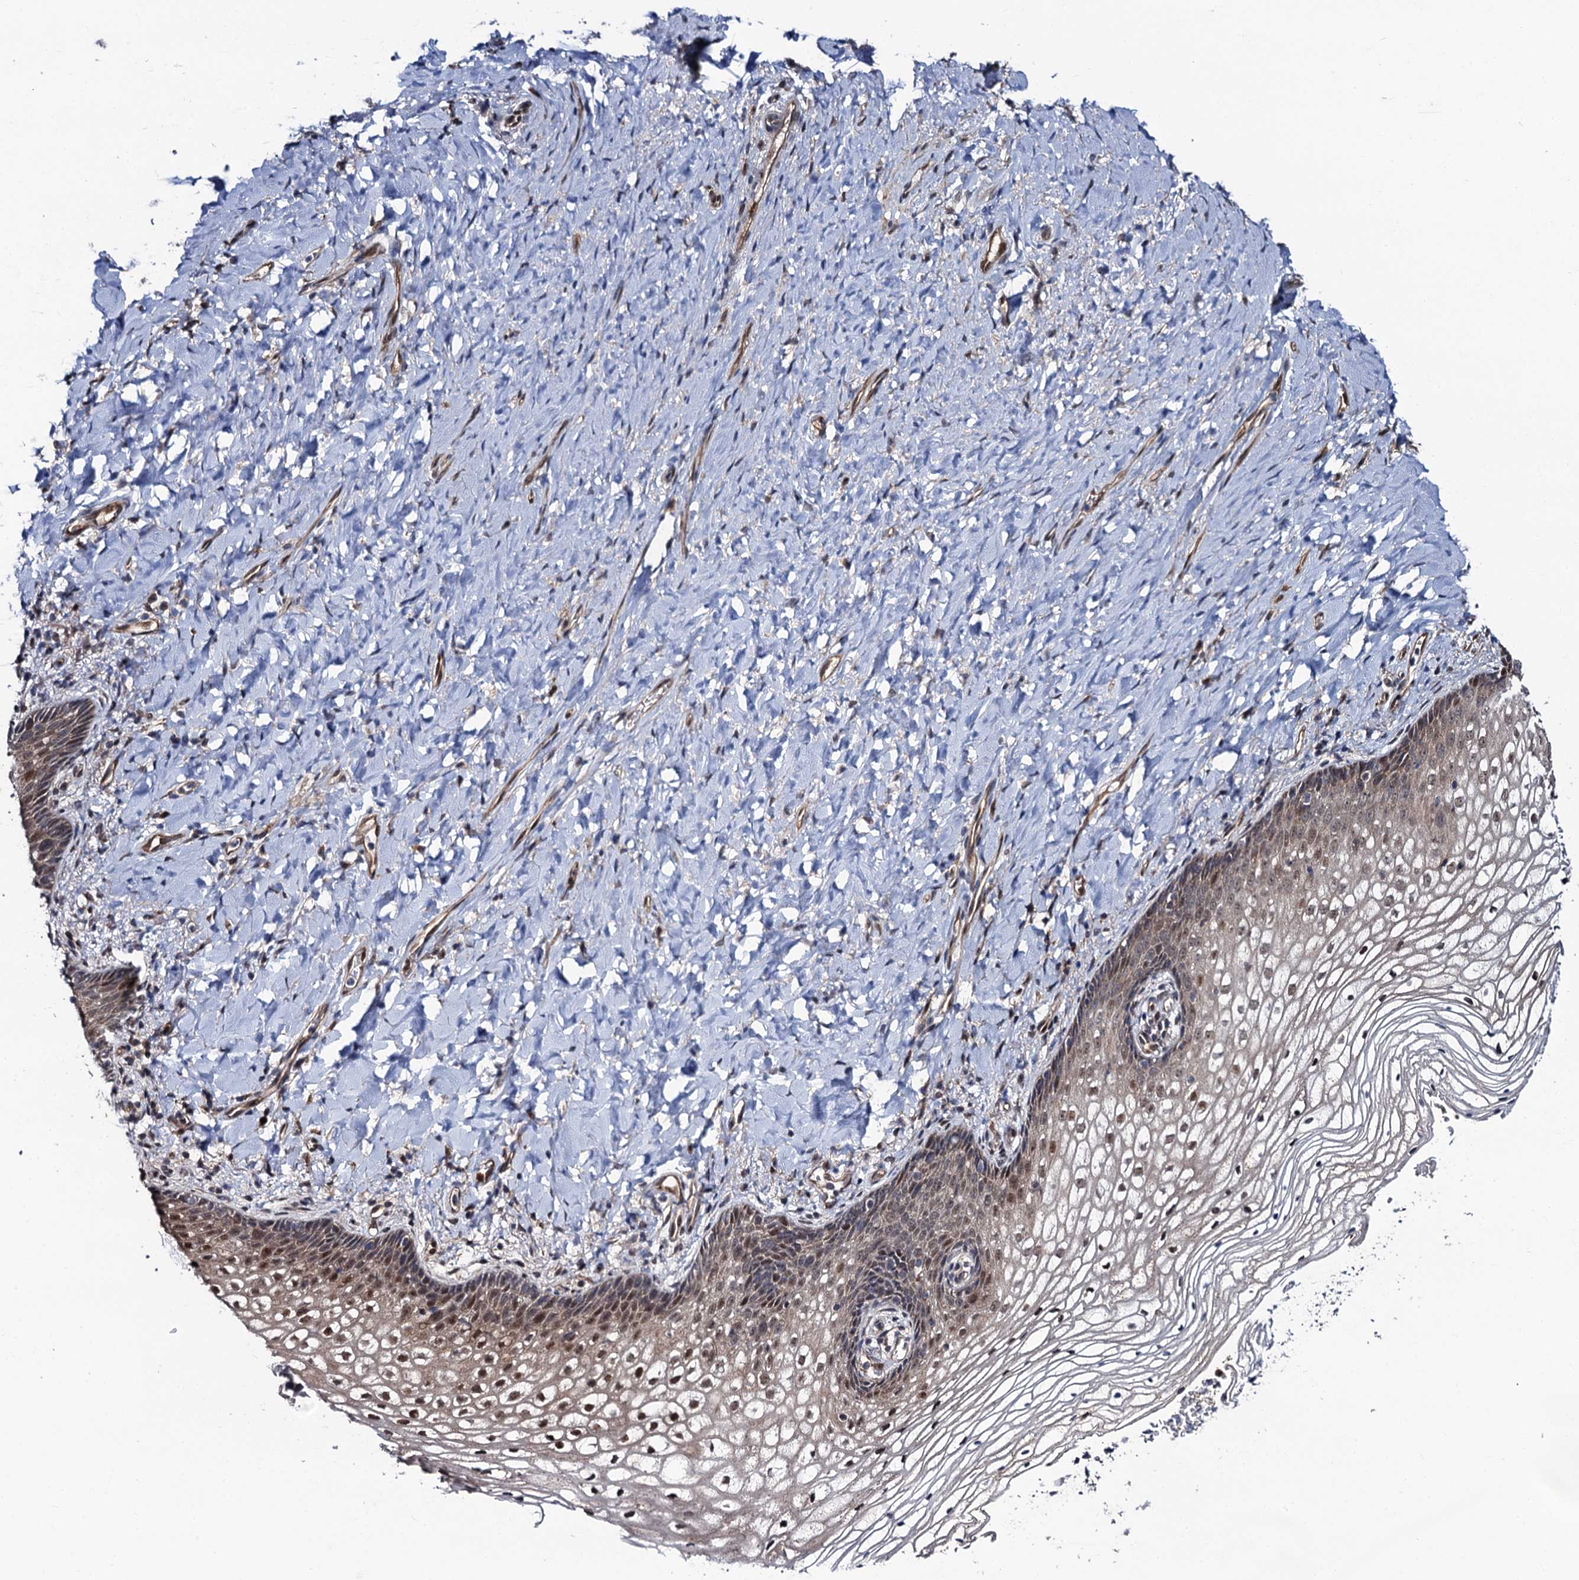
{"staining": {"intensity": "weak", "quantity": "25%-75%", "location": "cytoplasmic/membranous,nuclear"}, "tissue": "vagina", "cell_type": "Squamous epithelial cells", "image_type": "normal", "snomed": [{"axis": "morphology", "description": "Normal tissue, NOS"}, {"axis": "topography", "description": "Vagina"}], "caption": "Immunohistochemical staining of unremarkable vagina shows 25%-75% levels of weak cytoplasmic/membranous,nuclear protein positivity in approximately 25%-75% of squamous epithelial cells.", "gene": "CDC23", "patient": {"sex": "female", "age": 60}}